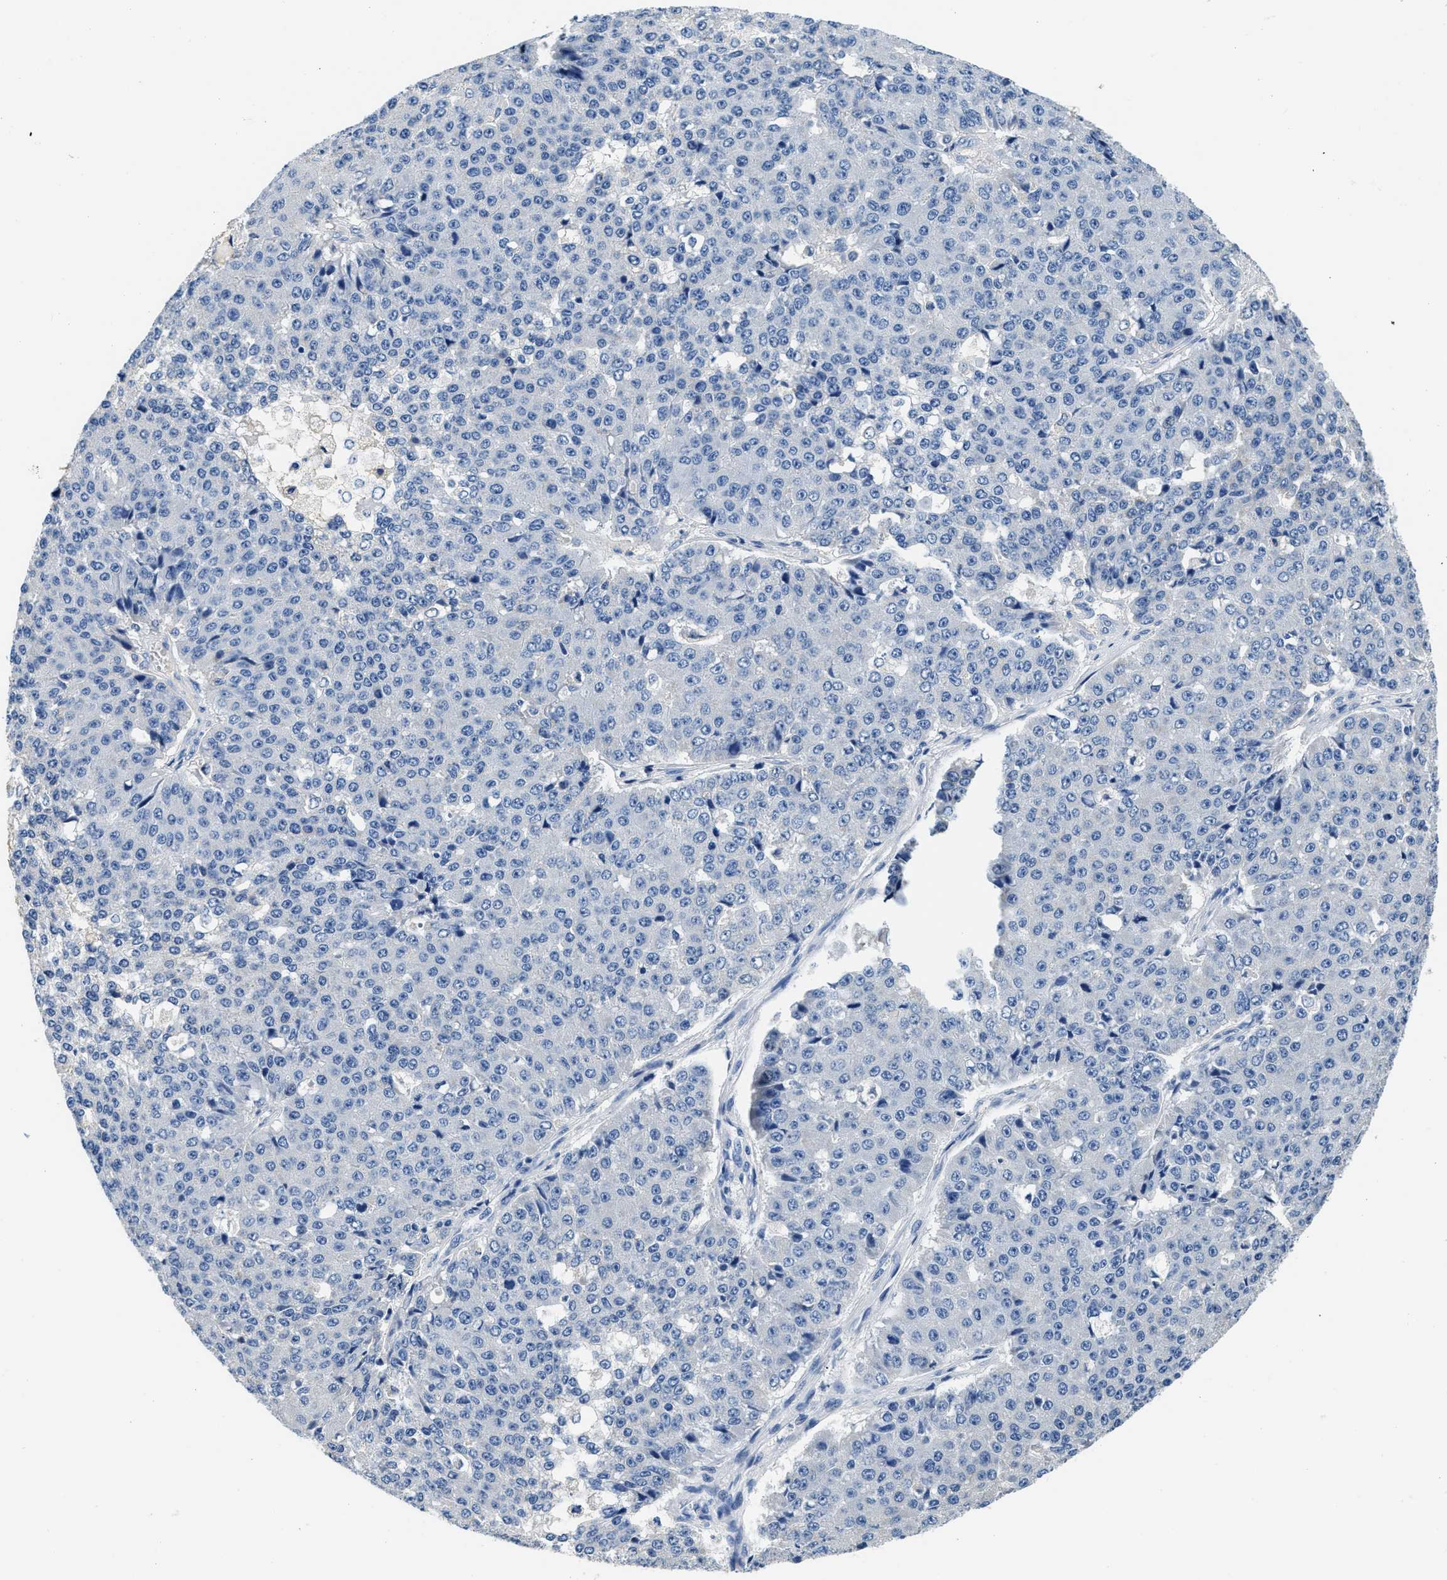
{"staining": {"intensity": "negative", "quantity": "none", "location": "none"}, "tissue": "pancreatic cancer", "cell_type": "Tumor cells", "image_type": "cancer", "snomed": [{"axis": "morphology", "description": "Adenocarcinoma, NOS"}, {"axis": "topography", "description": "Pancreas"}], "caption": "A high-resolution image shows IHC staining of pancreatic cancer (adenocarcinoma), which shows no significant staining in tumor cells. (IHC, brightfield microscopy, high magnification).", "gene": "PCK2", "patient": {"sex": "male", "age": 50}}